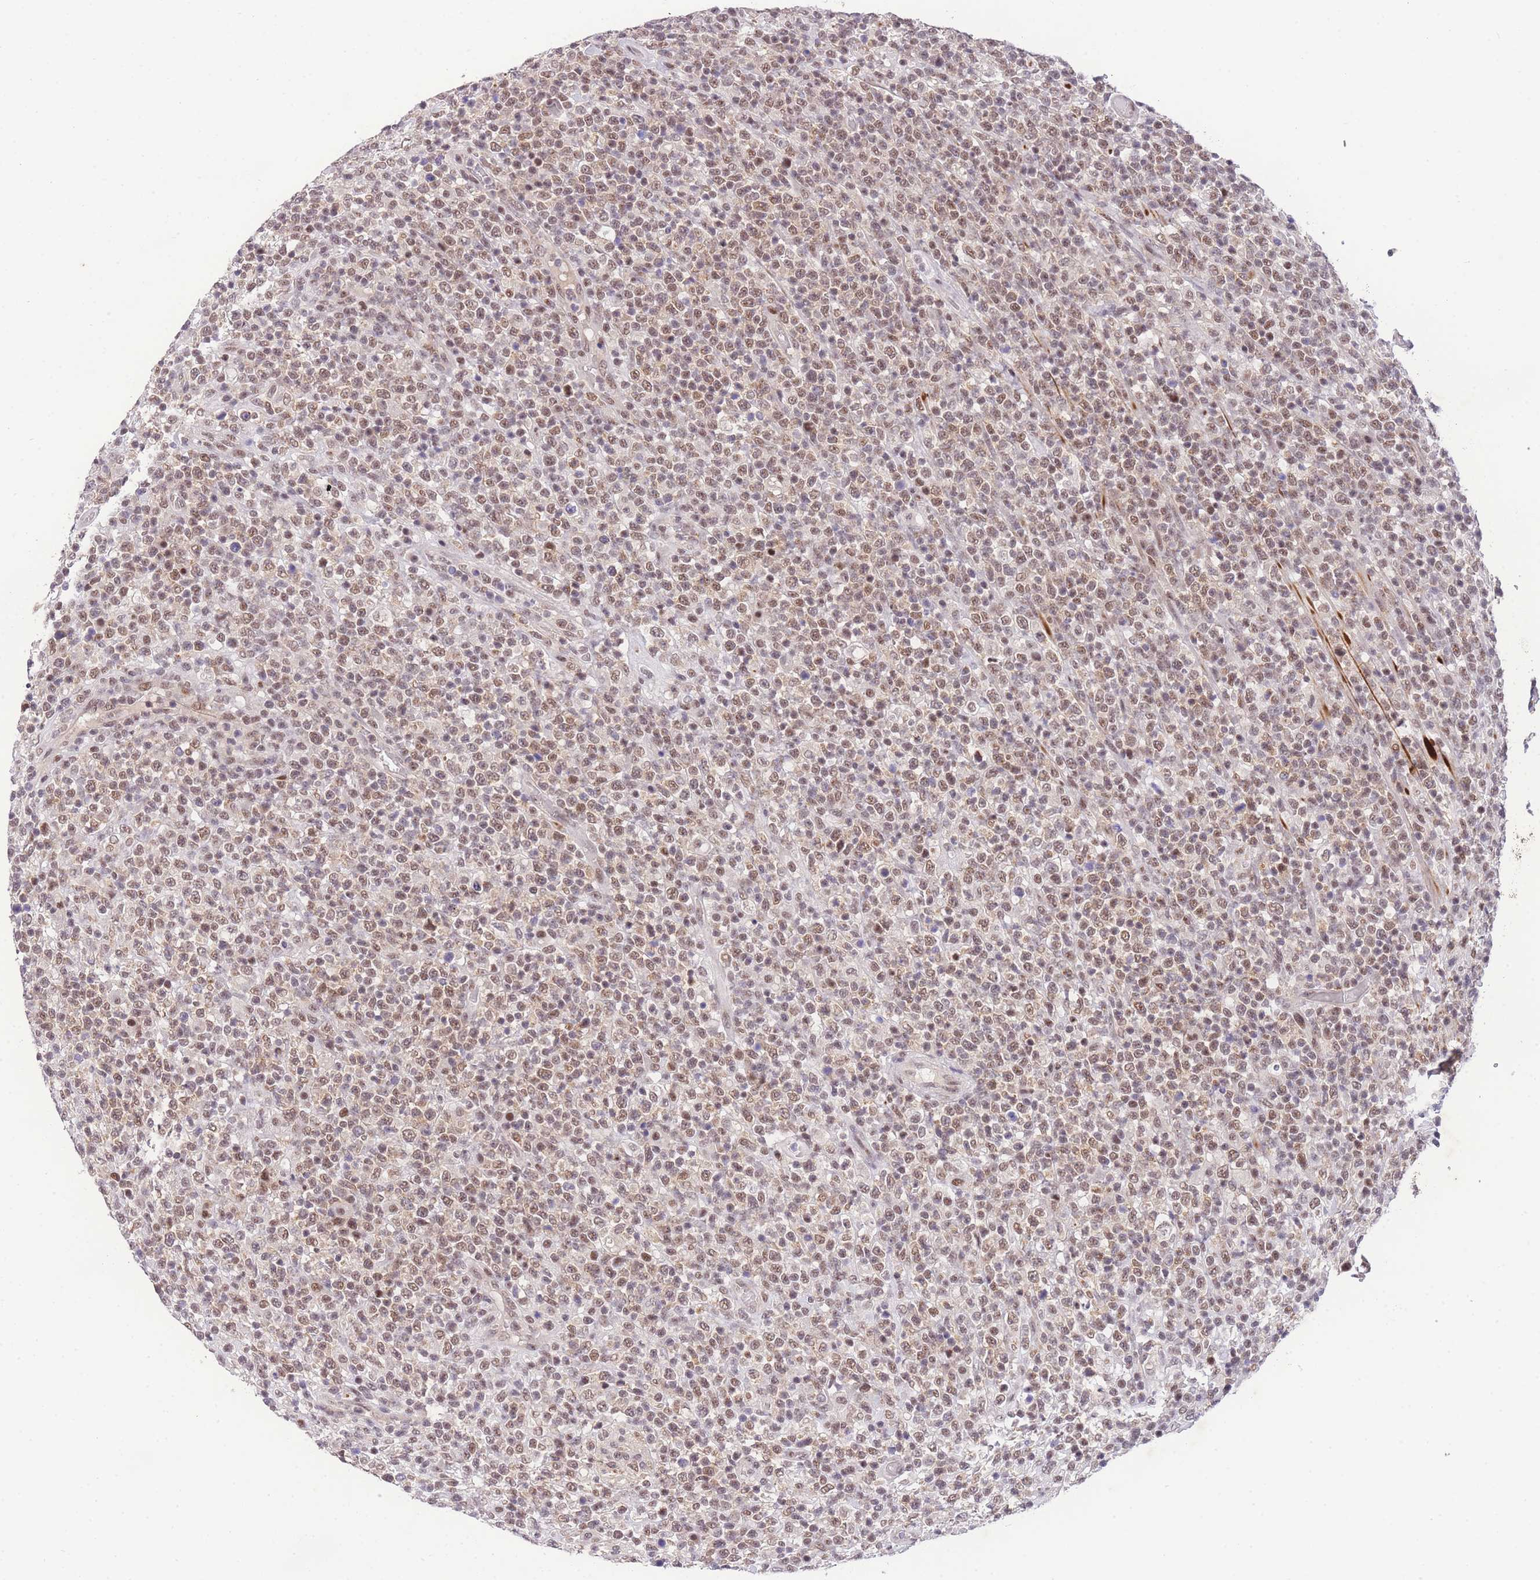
{"staining": {"intensity": "moderate", "quantity": ">75%", "location": "nuclear"}, "tissue": "lymphoma", "cell_type": "Tumor cells", "image_type": "cancer", "snomed": [{"axis": "morphology", "description": "Malignant lymphoma, non-Hodgkin's type, High grade"}, {"axis": "topography", "description": "Colon"}], "caption": "Protein expression analysis of human high-grade malignant lymphoma, non-Hodgkin's type reveals moderate nuclear expression in approximately >75% of tumor cells. Immunohistochemistry (ihc) stains the protein in brown and the nuclei are stained blue.", "gene": "SLC35F2", "patient": {"sex": "female", "age": 53}}